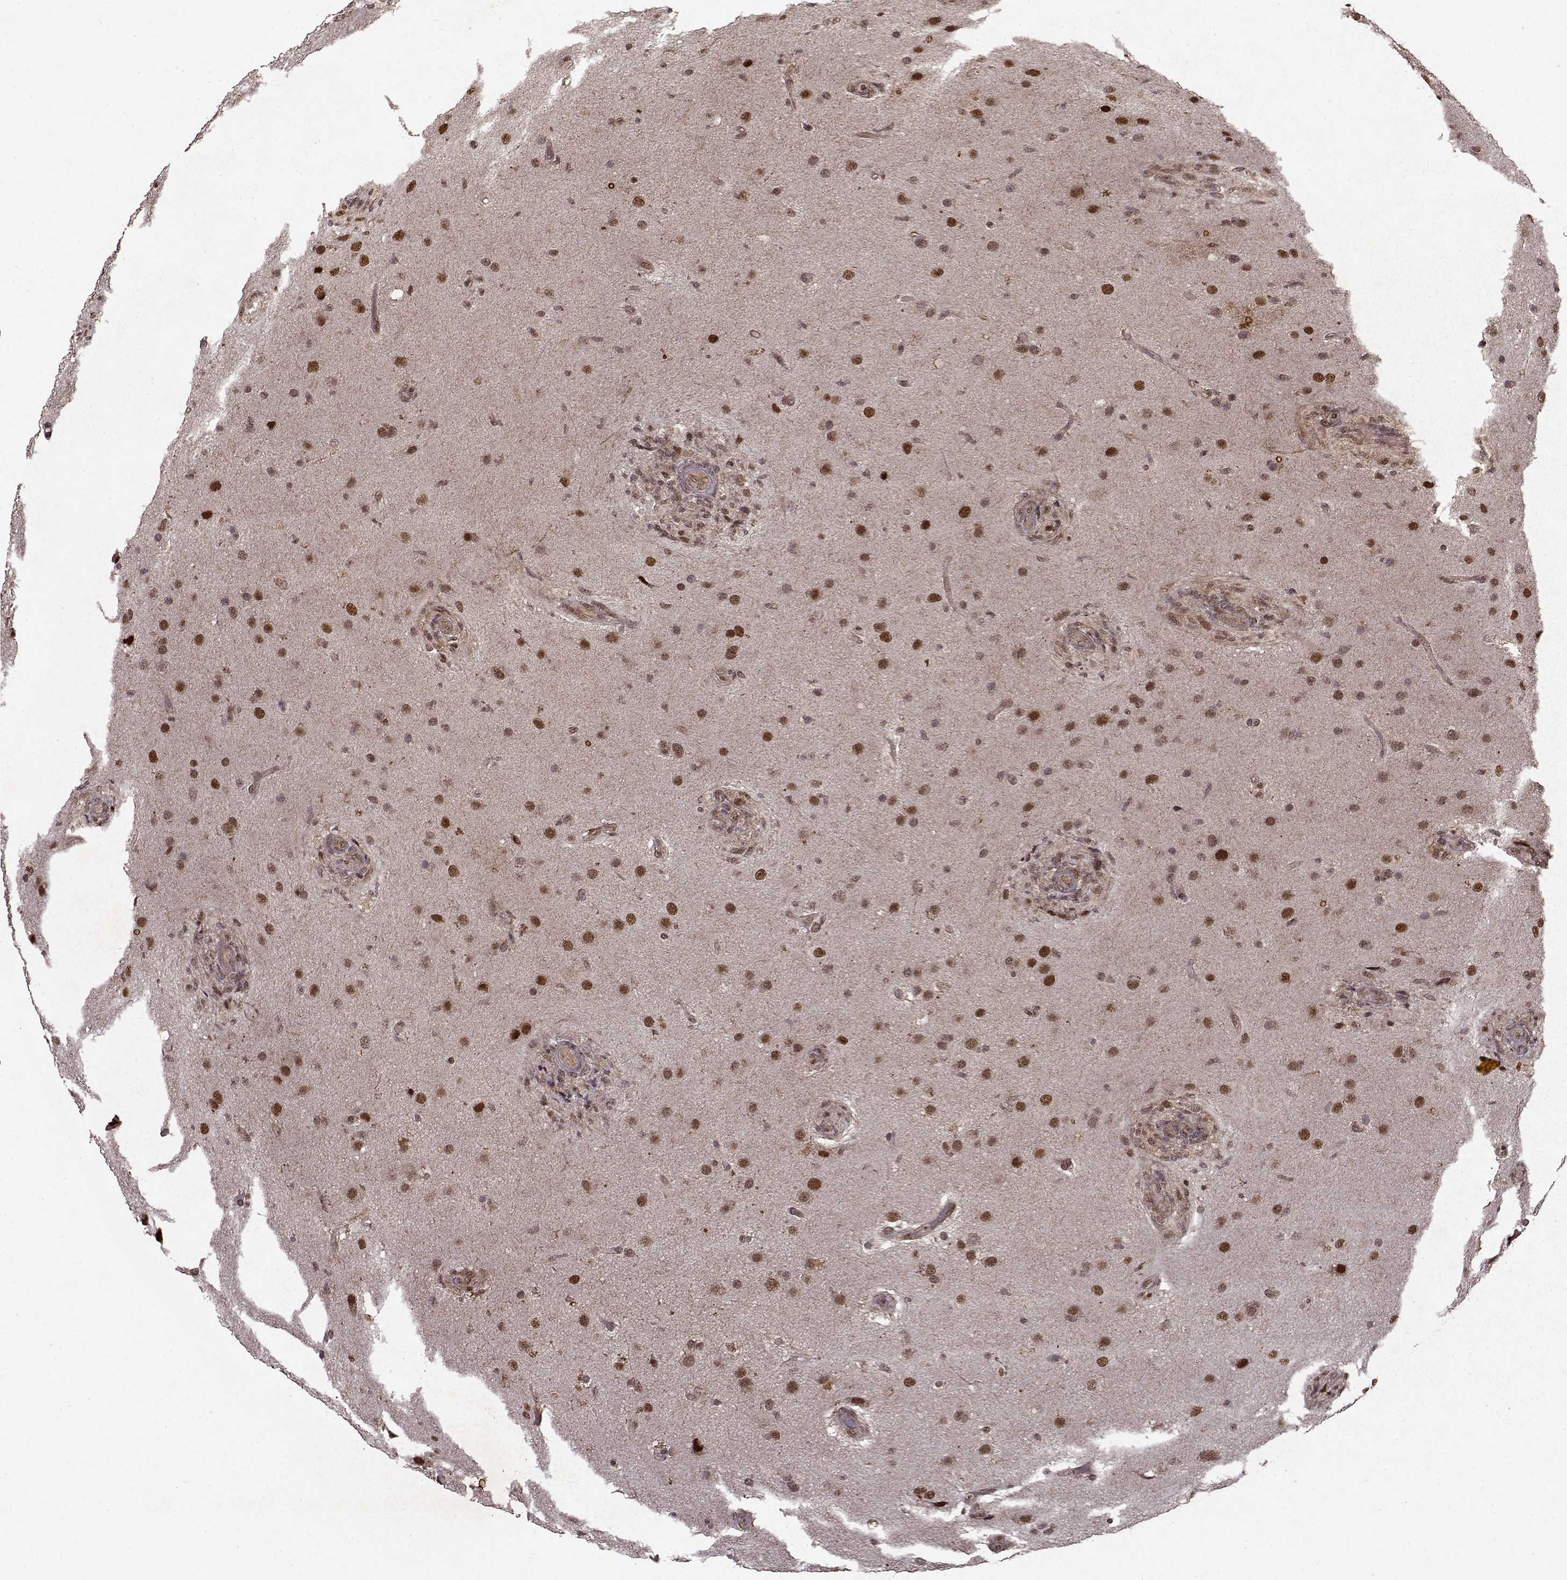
{"staining": {"intensity": "moderate", "quantity": ">75%", "location": "nuclear"}, "tissue": "glioma", "cell_type": "Tumor cells", "image_type": "cancer", "snomed": [{"axis": "morphology", "description": "Glioma, malignant, High grade"}, {"axis": "topography", "description": "Brain"}], "caption": "A brown stain shows moderate nuclear positivity of a protein in human malignant glioma (high-grade) tumor cells.", "gene": "PSMA7", "patient": {"sex": "male", "age": 68}}